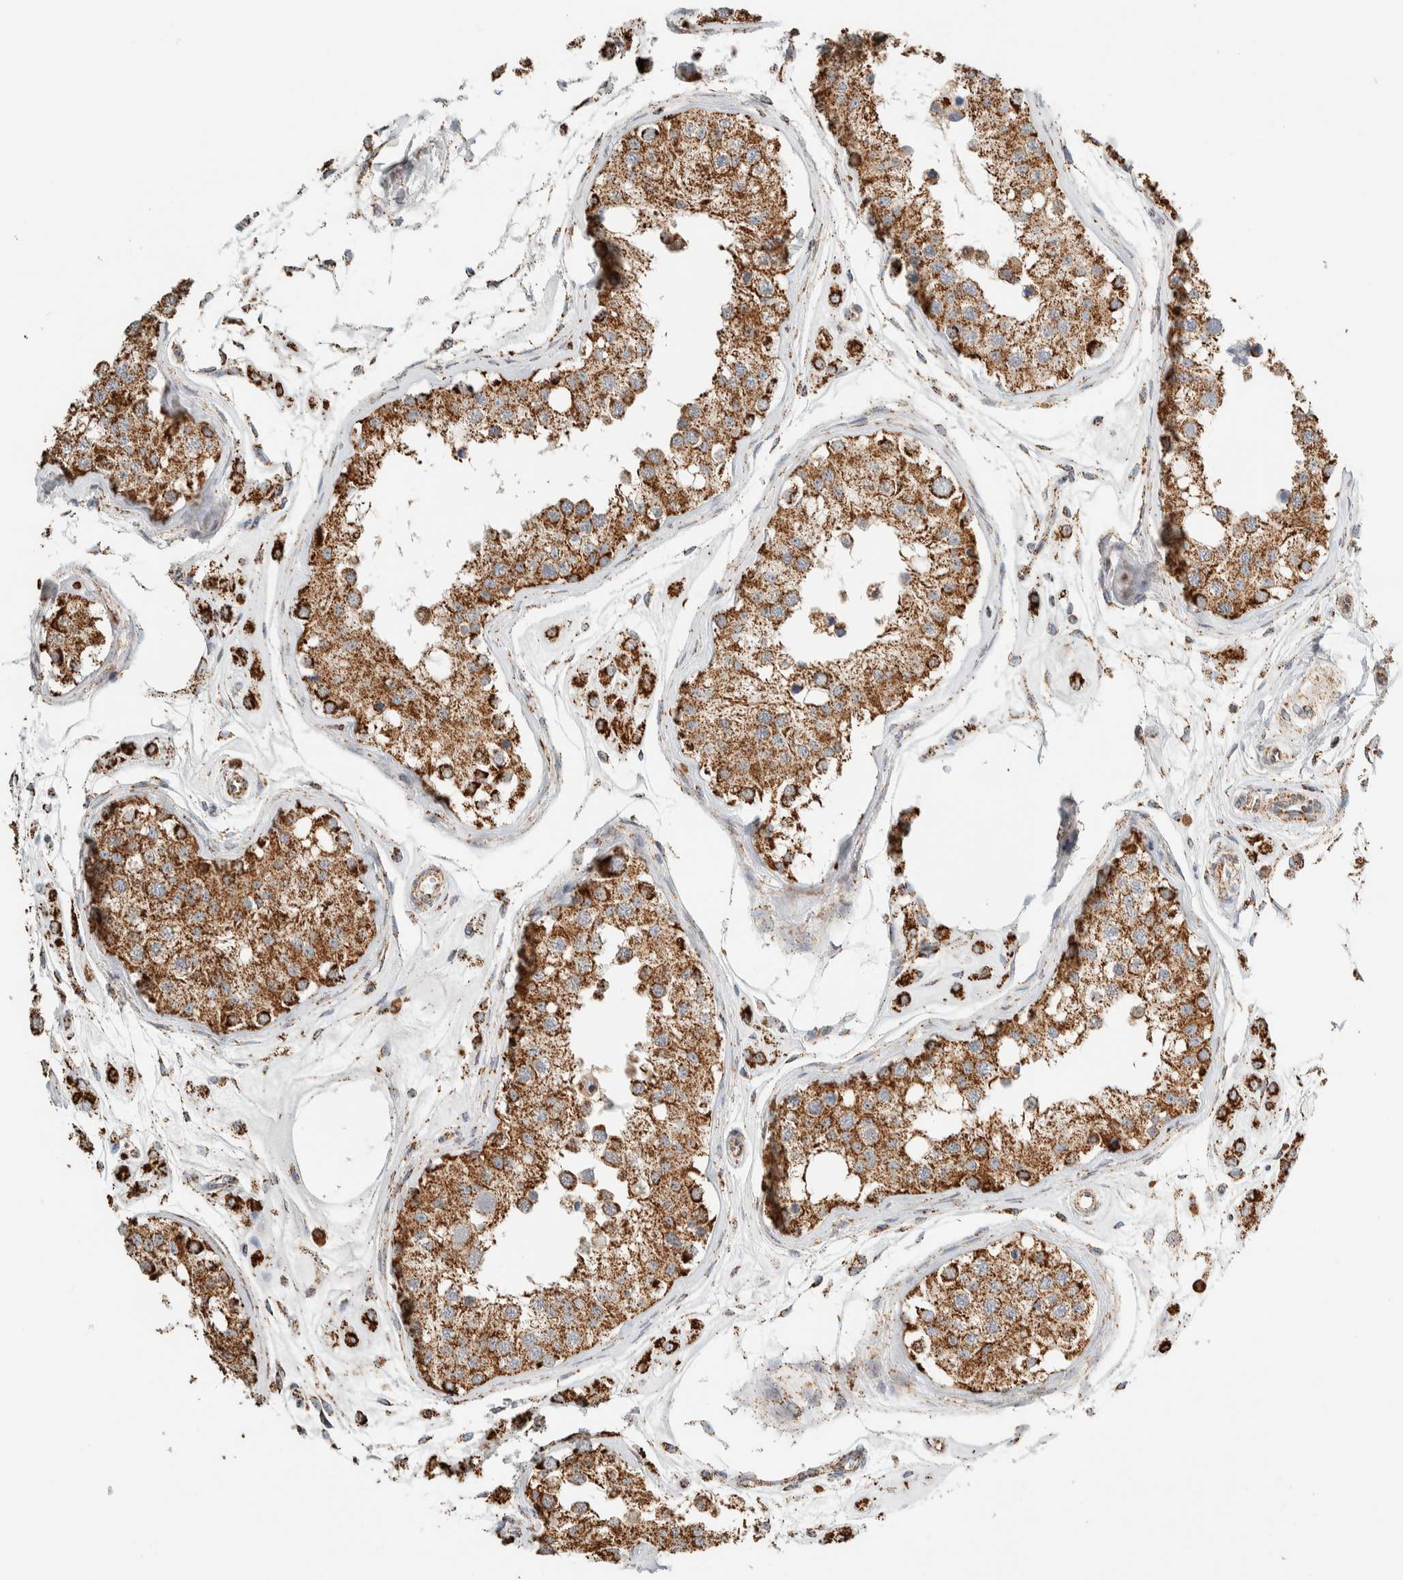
{"staining": {"intensity": "moderate", "quantity": ">75%", "location": "cytoplasmic/membranous"}, "tissue": "testis", "cell_type": "Cells in seminiferous ducts", "image_type": "normal", "snomed": [{"axis": "morphology", "description": "Normal tissue, NOS"}, {"axis": "morphology", "description": "Adenocarcinoma, metastatic, NOS"}, {"axis": "topography", "description": "Testis"}], "caption": "Protein staining shows moderate cytoplasmic/membranous positivity in about >75% of cells in seminiferous ducts in unremarkable testis. The staining was performed using DAB (3,3'-diaminobenzidine) to visualize the protein expression in brown, while the nuclei were stained in blue with hematoxylin (Magnification: 20x).", "gene": "ZNF454", "patient": {"sex": "male", "age": 26}}